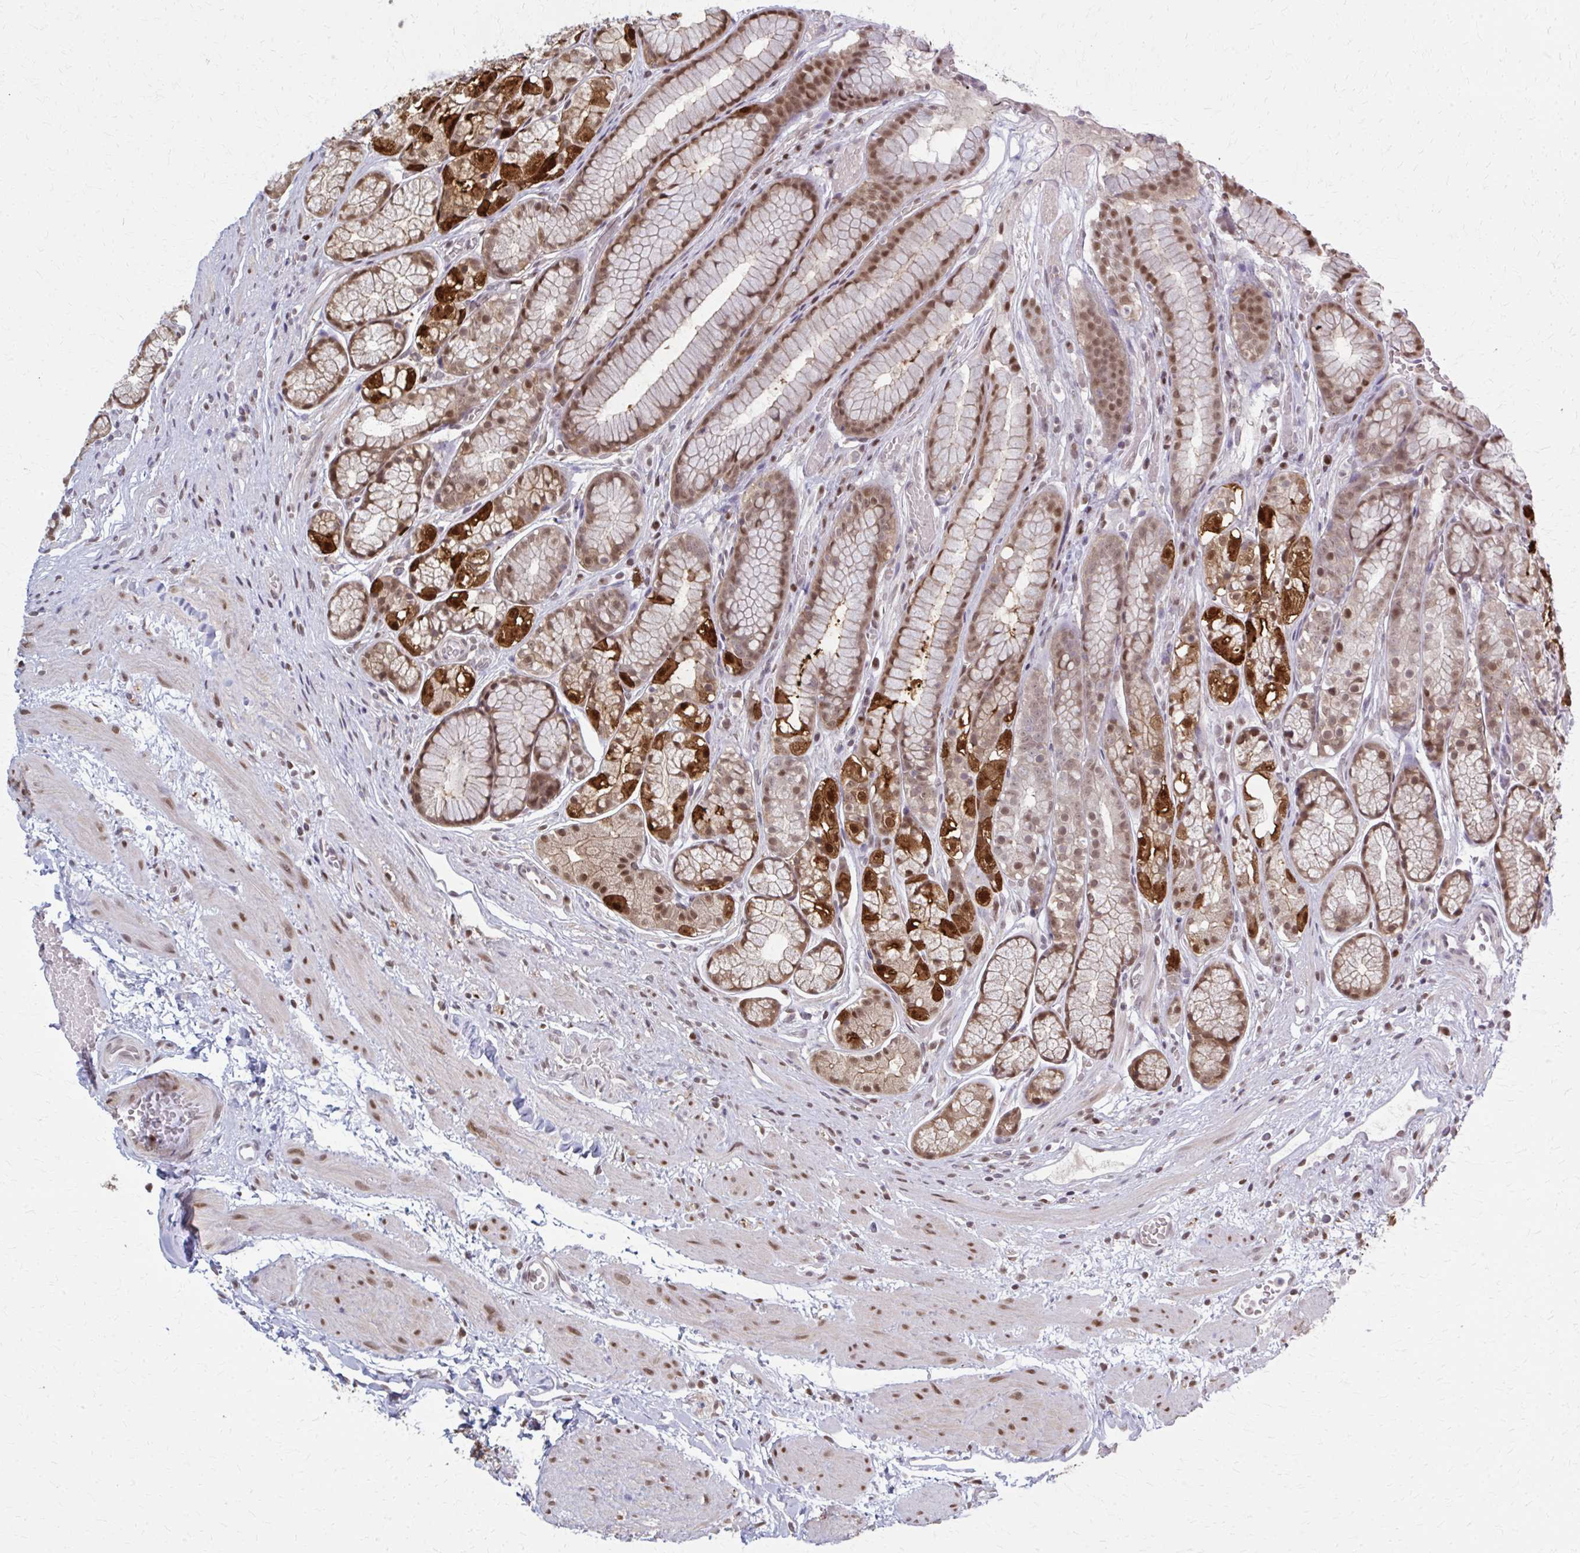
{"staining": {"intensity": "strong", "quantity": "25%-75%", "location": "cytoplasmic/membranous,nuclear"}, "tissue": "stomach", "cell_type": "Glandular cells", "image_type": "normal", "snomed": [{"axis": "morphology", "description": "Normal tissue, NOS"}, {"axis": "topography", "description": "Smooth muscle"}, {"axis": "topography", "description": "Stomach"}], "caption": "The immunohistochemical stain highlights strong cytoplasmic/membranous,nuclear positivity in glandular cells of unremarkable stomach. The staining was performed using DAB (3,3'-diaminobenzidine) to visualize the protein expression in brown, while the nuclei were stained in blue with hematoxylin (Magnification: 20x).", "gene": "MDH1", "patient": {"sex": "male", "age": 70}}